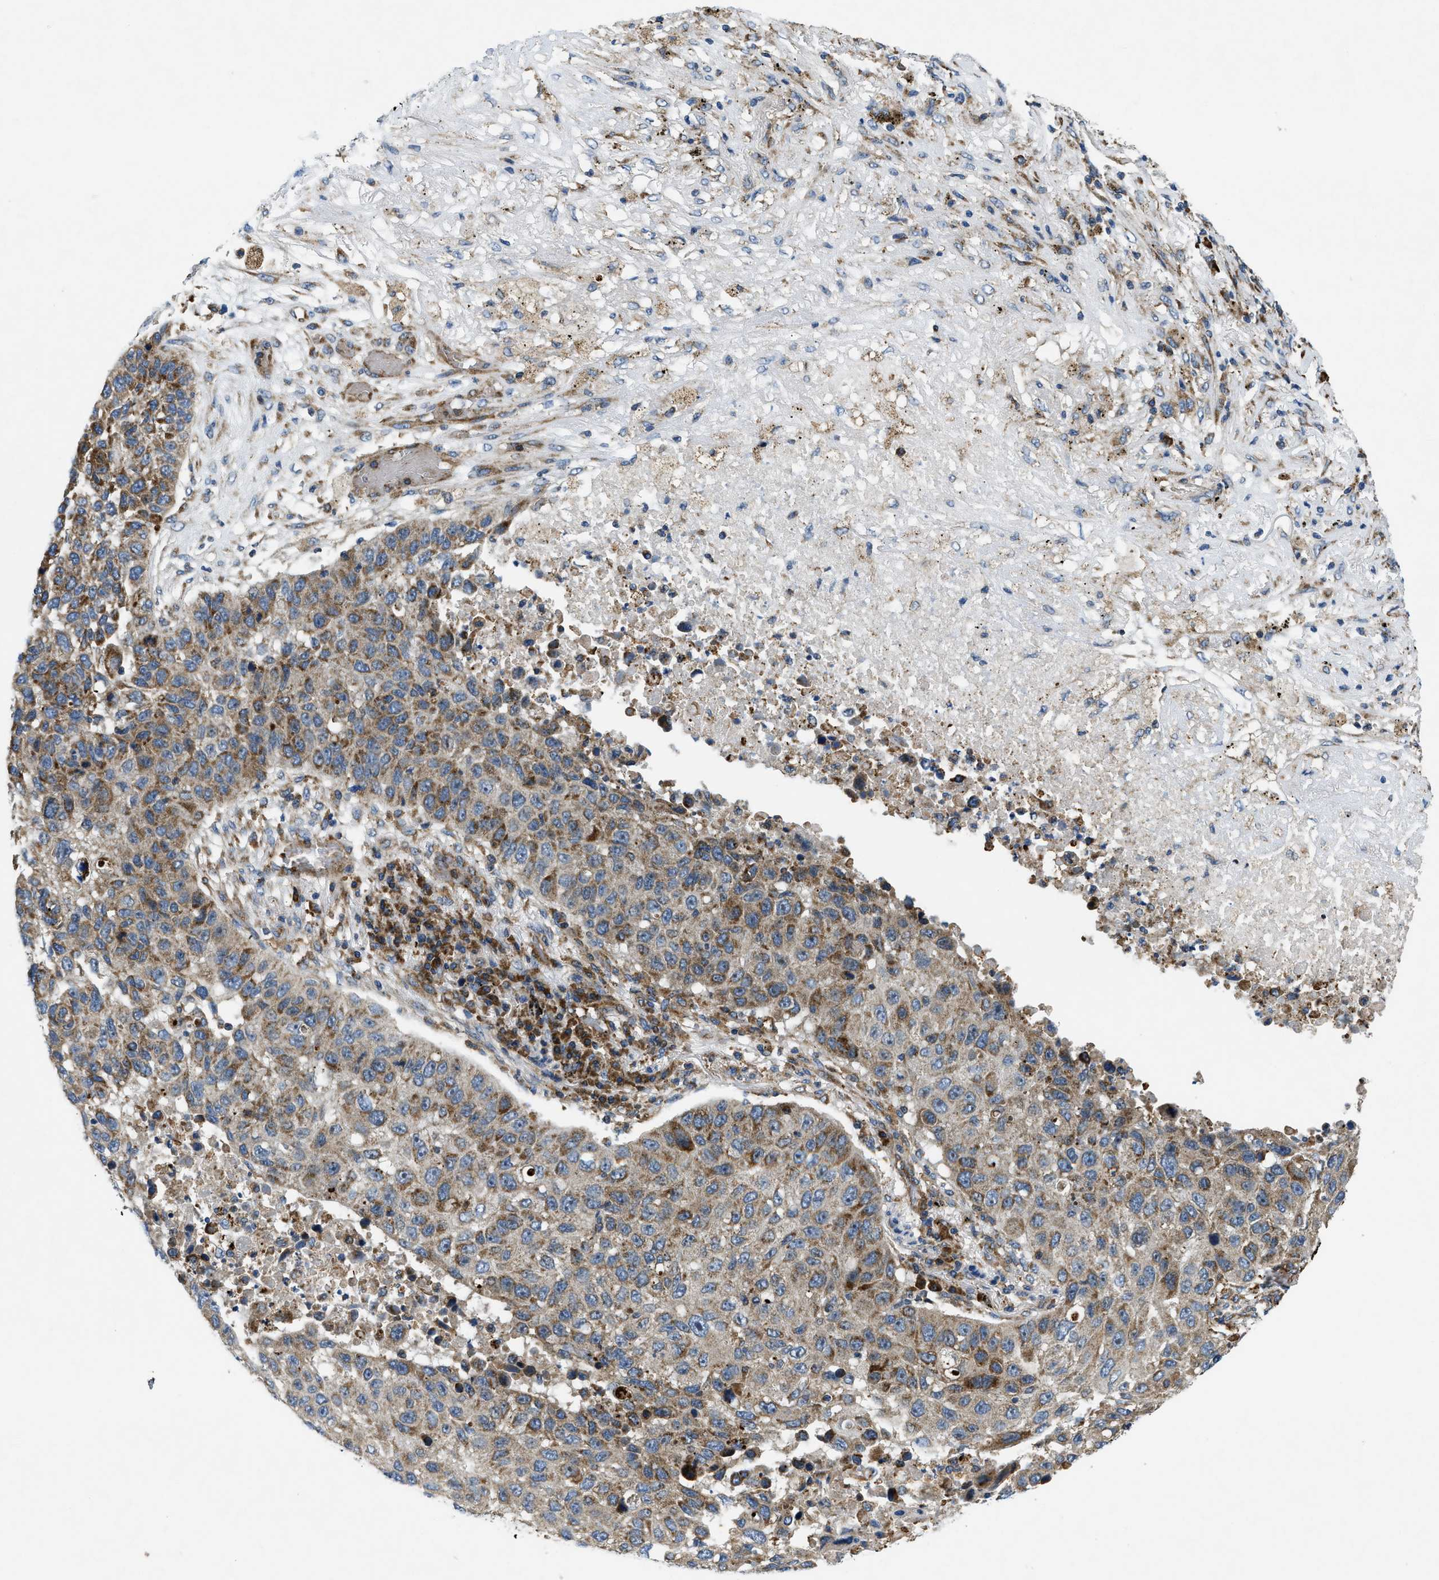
{"staining": {"intensity": "moderate", "quantity": ">75%", "location": "cytoplasmic/membranous"}, "tissue": "lung cancer", "cell_type": "Tumor cells", "image_type": "cancer", "snomed": [{"axis": "morphology", "description": "Squamous cell carcinoma, NOS"}, {"axis": "topography", "description": "Lung"}], "caption": "A histopathology image of human squamous cell carcinoma (lung) stained for a protein demonstrates moderate cytoplasmic/membranous brown staining in tumor cells.", "gene": "CSPG4", "patient": {"sex": "male", "age": 57}}